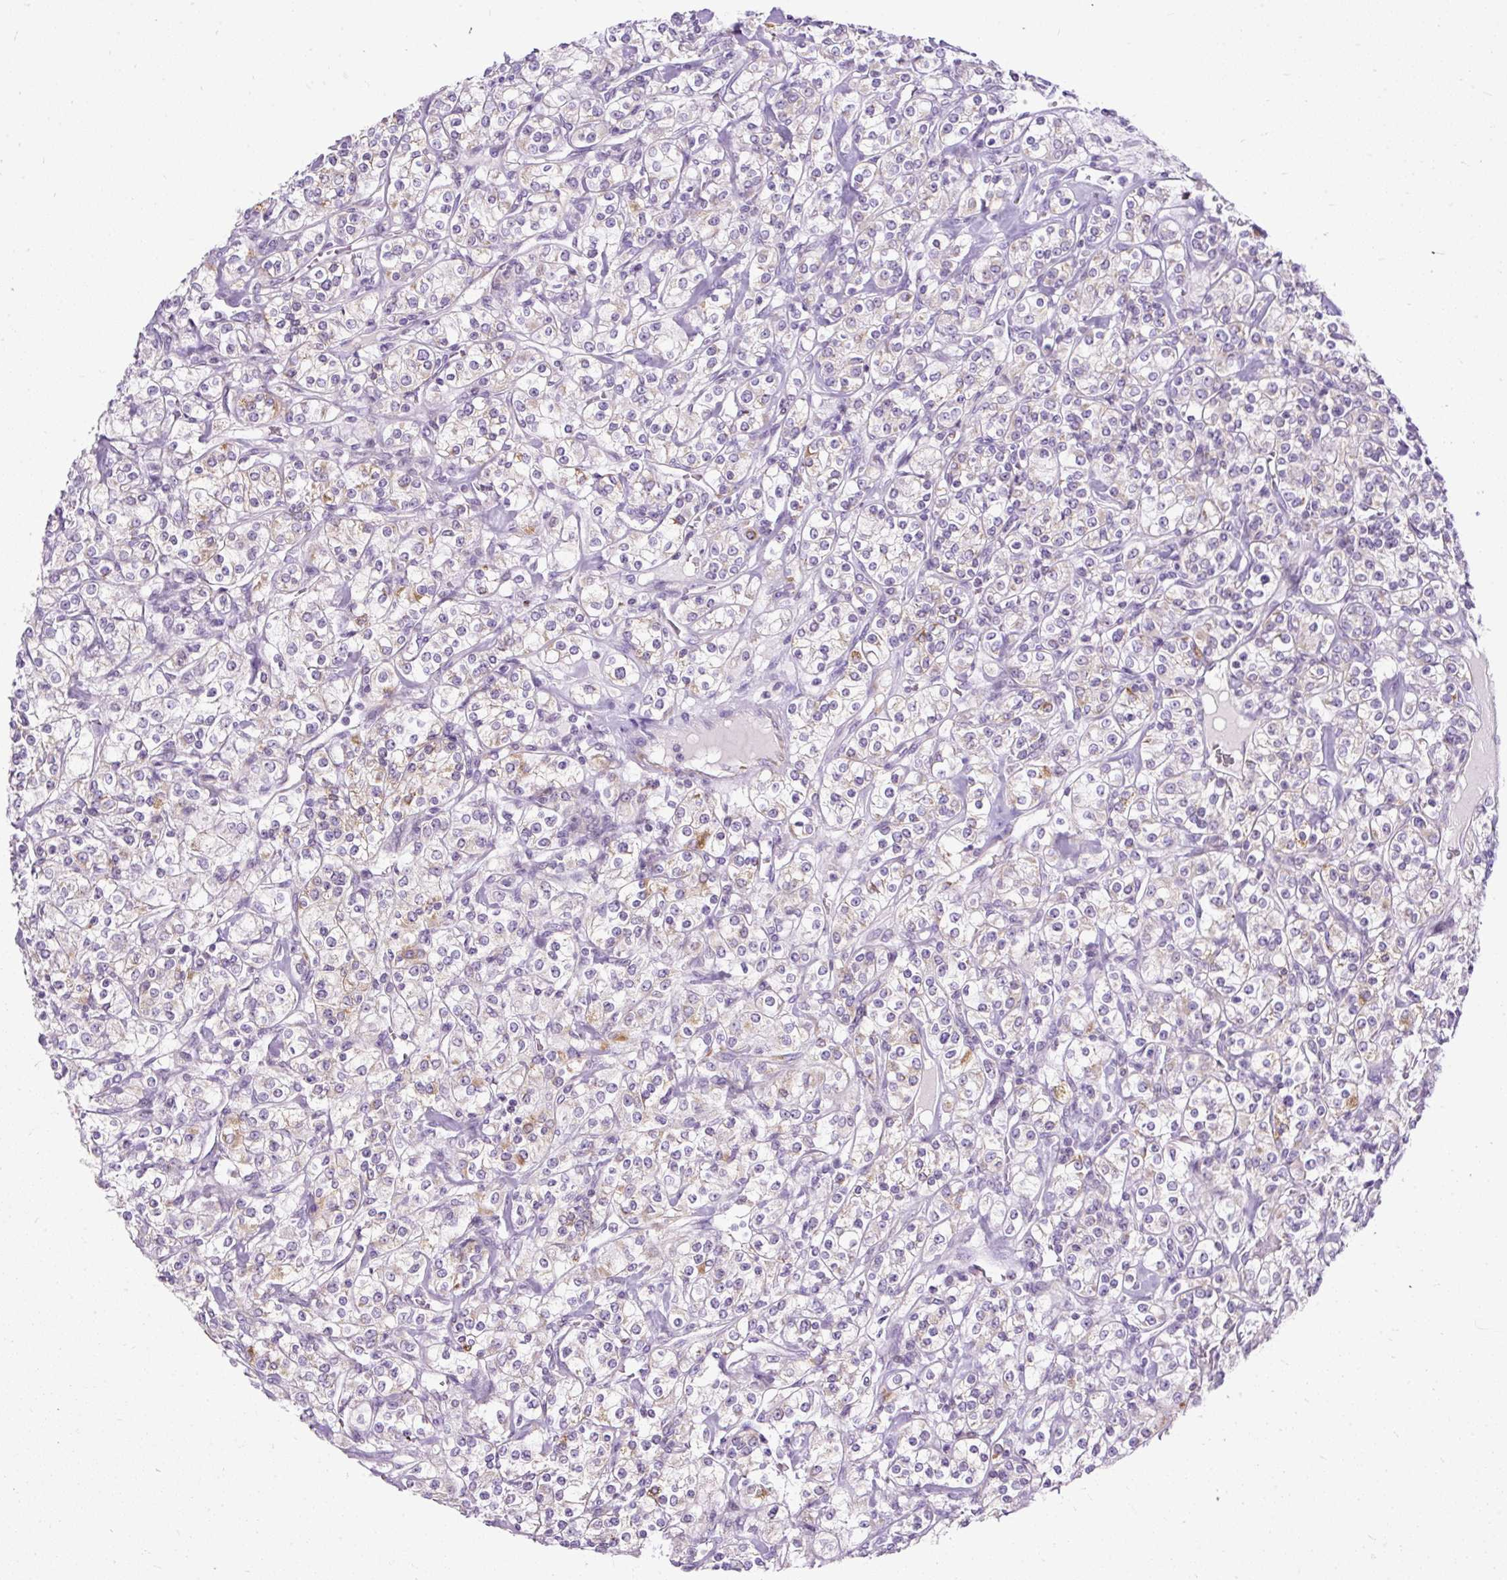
{"staining": {"intensity": "weak", "quantity": "<25%", "location": "cytoplasmic/membranous"}, "tissue": "renal cancer", "cell_type": "Tumor cells", "image_type": "cancer", "snomed": [{"axis": "morphology", "description": "Adenocarcinoma, NOS"}, {"axis": "topography", "description": "Kidney"}], "caption": "A micrograph of human adenocarcinoma (renal) is negative for staining in tumor cells.", "gene": "FMC1", "patient": {"sex": "male", "age": 77}}